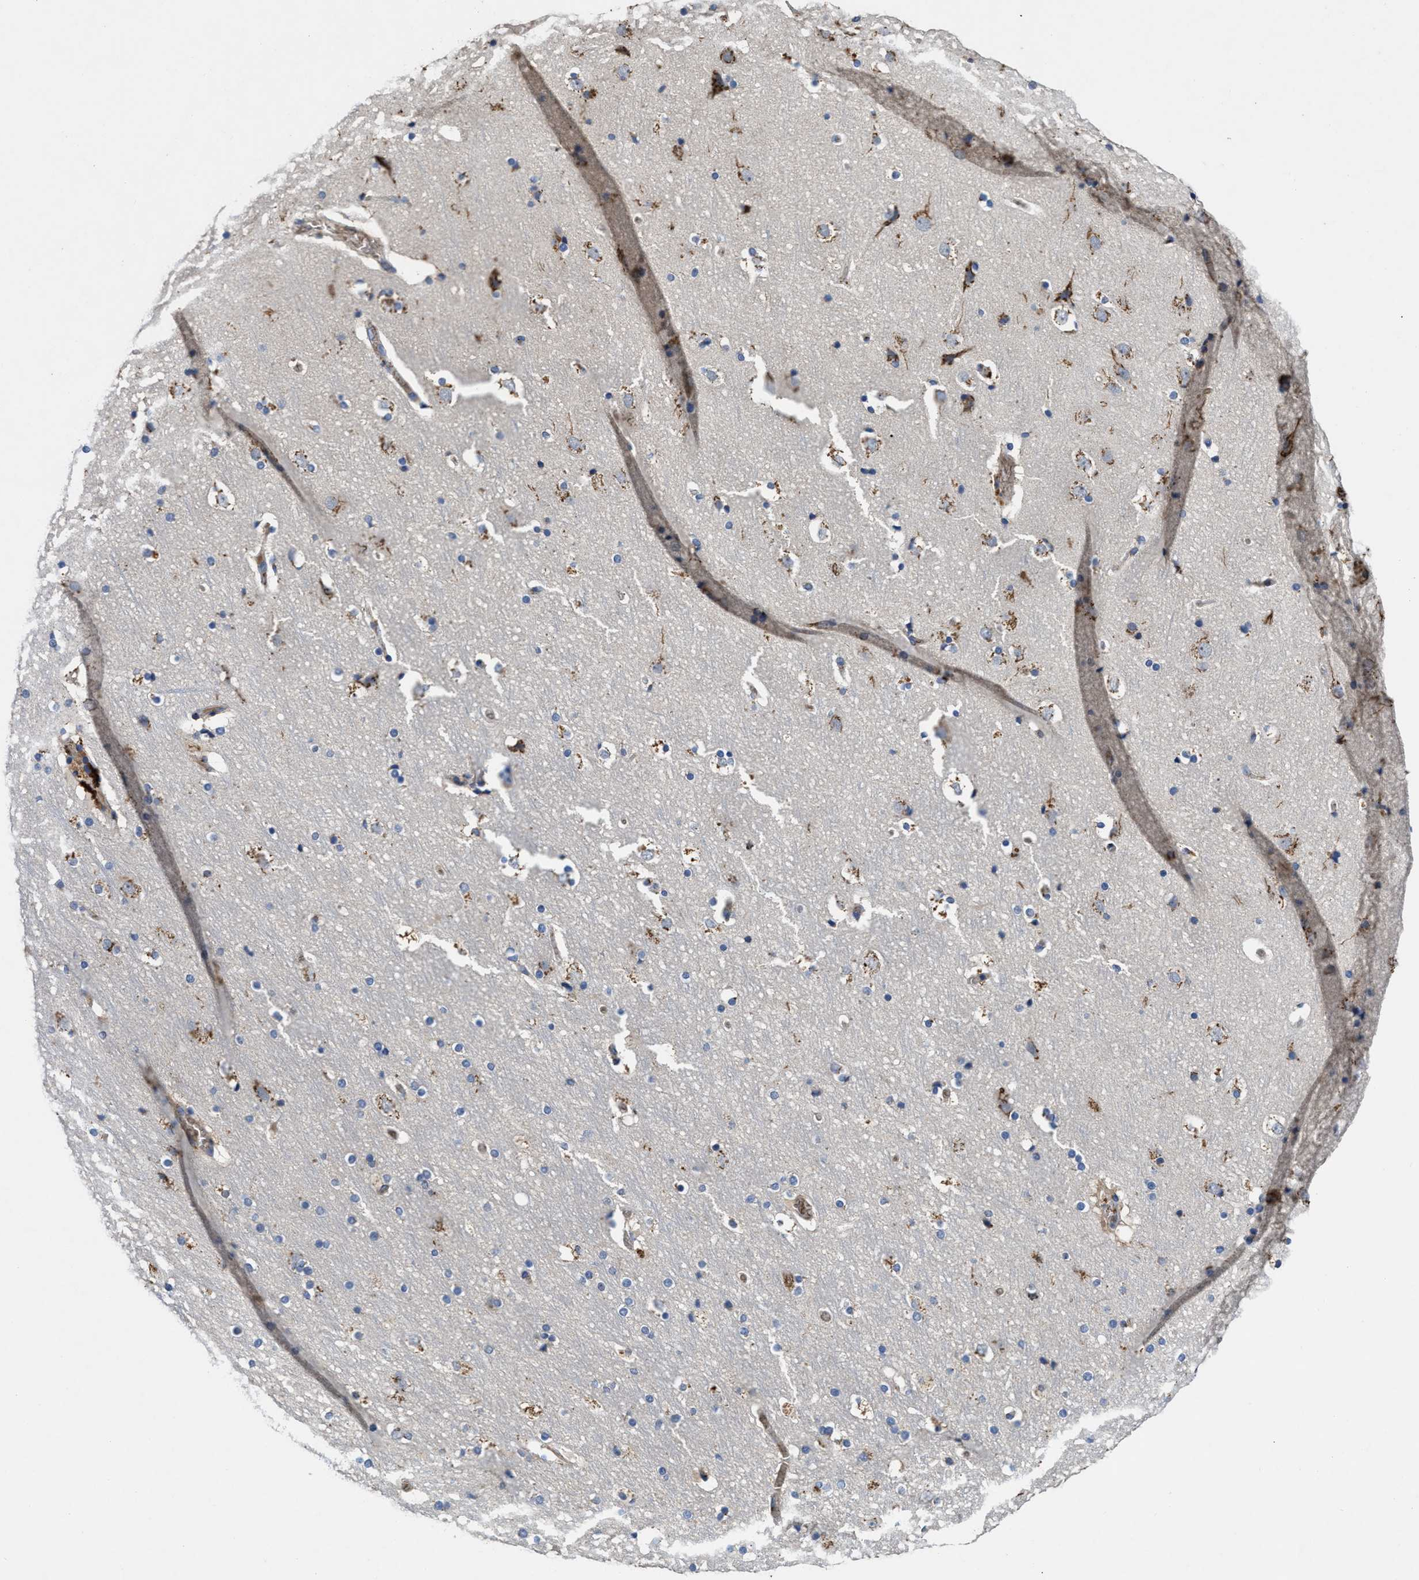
{"staining": {"intensity": "negative", "quantity": "none", "location": "none"}, "tissue": "cerebral cortex", "cell_type": "Endothelial cells", "image_type": "normal", "snomed": [{"axis": "morphology", "description": "Normal tissue, NOS"}, {"axis": "topography", "description": "Cerebral cortex"}], "caption": "This is an immunohistochemistry (IHC) image of unremarkable cerebral cortex. There is no staining in endothelial cells.", "gene": "SIK2", "patient": {"sex": "male", "age": 57}}